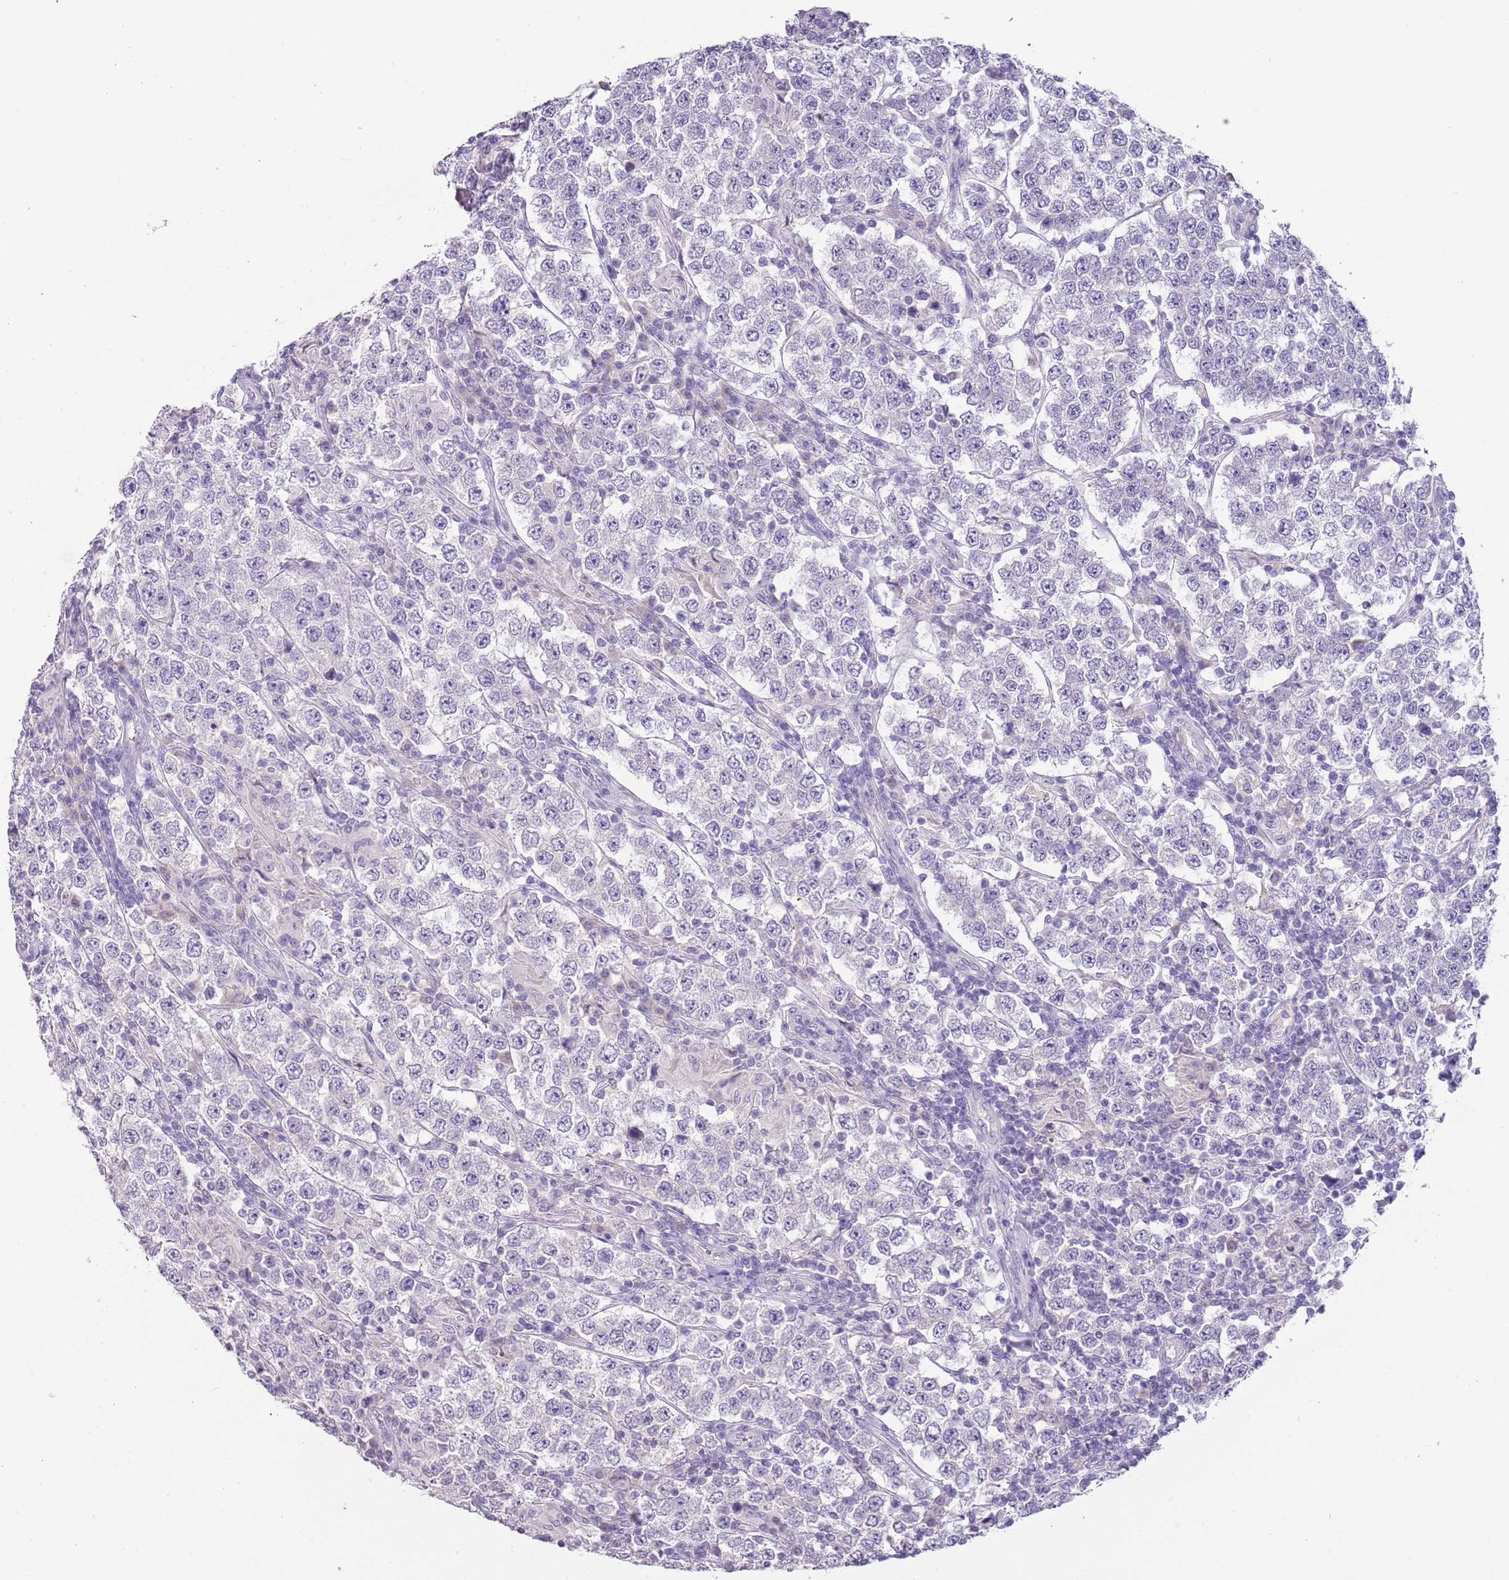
{"staining": {"intensity": "negative", "quantity": "none", "location": "none"}, "tissue": "testis cancer", "cell_type": "Tumor cells", "image_type": "cancer", "snomed": [{"axis": "morphology", "description": "Normal tissue, NOS"}, {"axis": "morphology", "description": "Urothelial carcinoma, High grade"}, {"axis": "morphology", "description": "Seminoma, NOS"}, {"axis": "morphology", "description": "Carcinoma, Embryonal, NOS"}, {"axis": "topography", "description": "Urinary bladder"}, {"axis": "topography", "description": "Testis"}], "caption": "Immunohistochemistry of human testis cancer shows no expression in tumor cells.", "gene": "SLC35E3", "patient": {"sex": "male", "age": 41}}